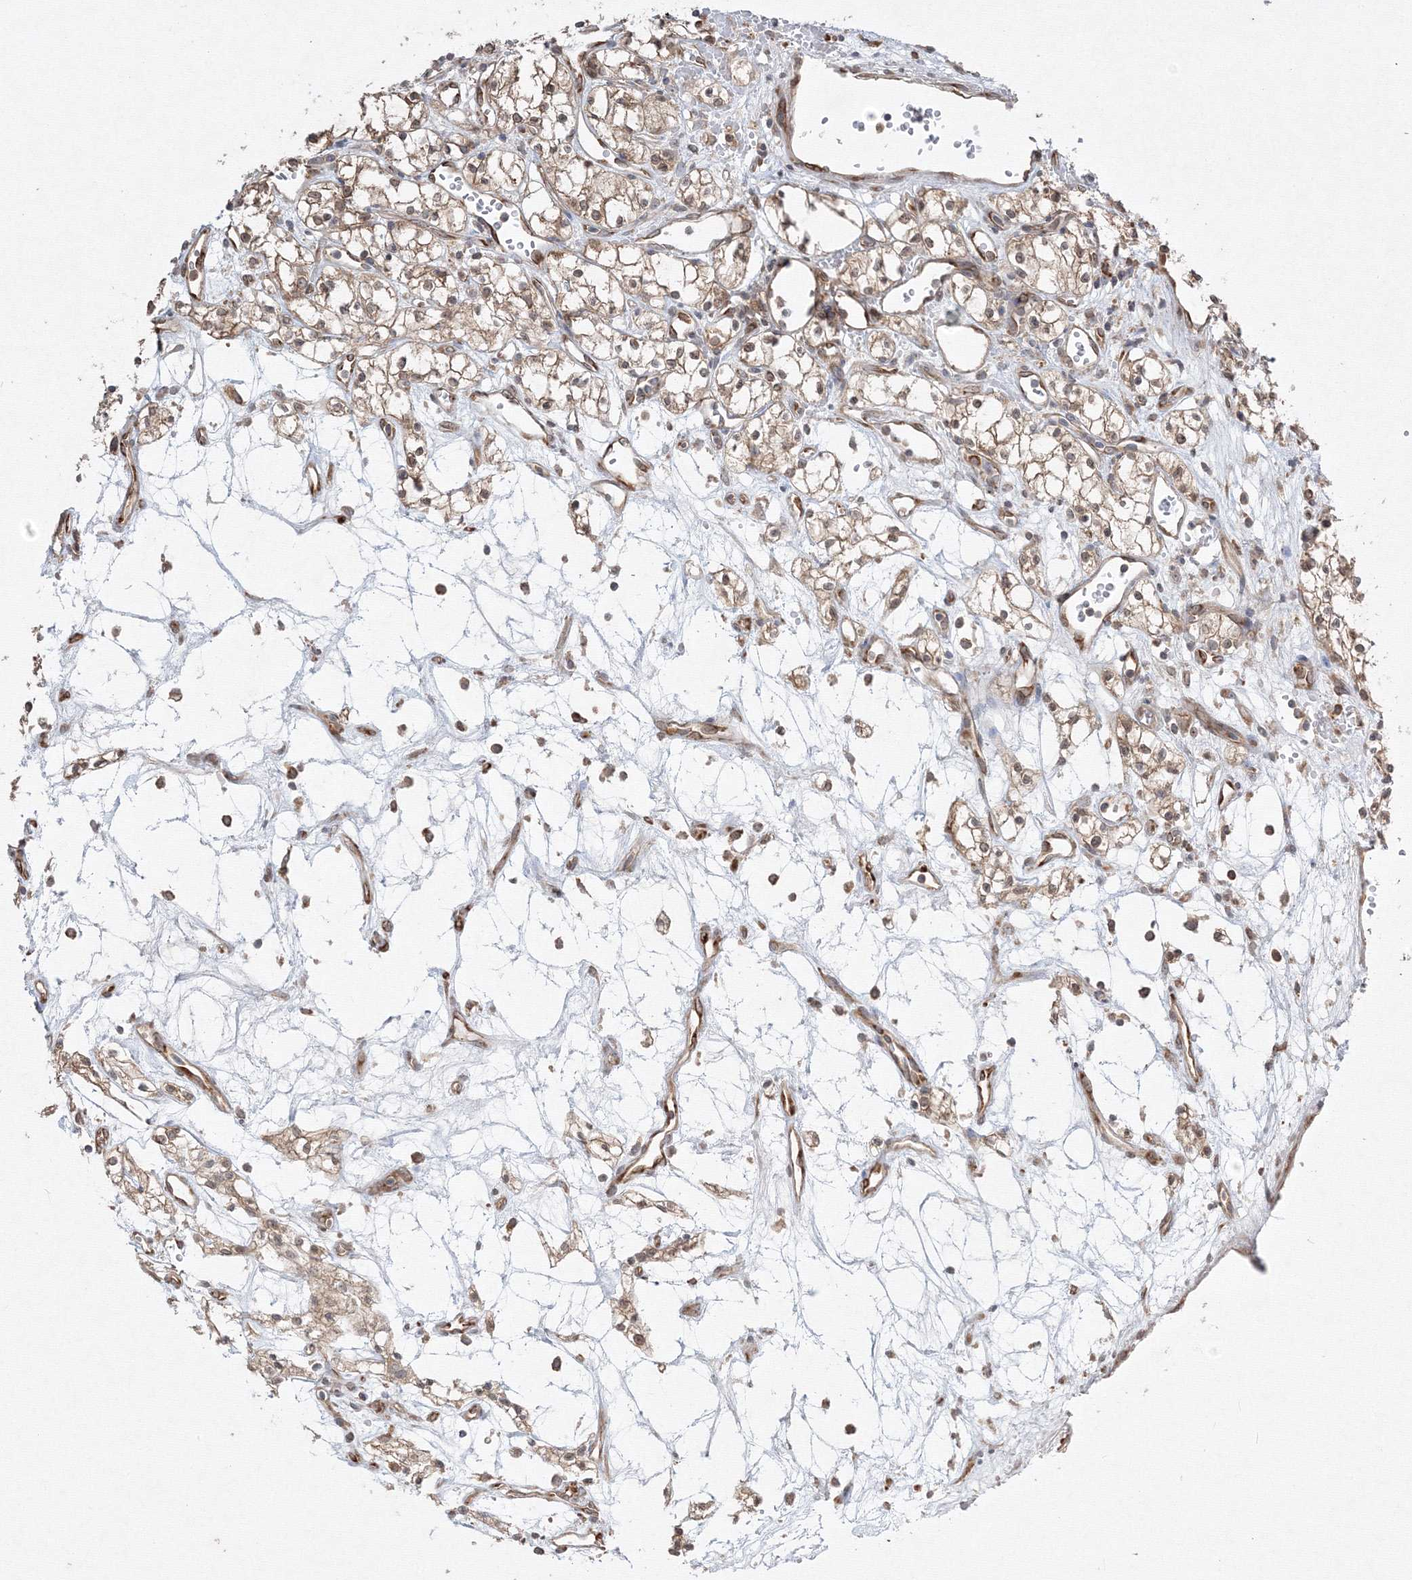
{"staining": {"intensity": "weak", "quantity": ">75%", "location": "cytoplasmic/membranous,nuclear"}, "tissue": "renal cancer", "cell_type": "Tumor cells", "image_type": "cancer", "snomed": [{"axis": "morphology", "description": "Adenocarcinoma, NOS"}, {"axis": "topography", "description": "Kidney"}], "caption": "An immunohistochemistry (IHC) image of tumor tissue is shown. Protein staining in brown shows weak cytoplasmic/membranous and nuclear positivity in renal adenocarcinoma within tumor cells.", "gene": "FBXL8", "patient": {"sex": "male", "age": 59}}